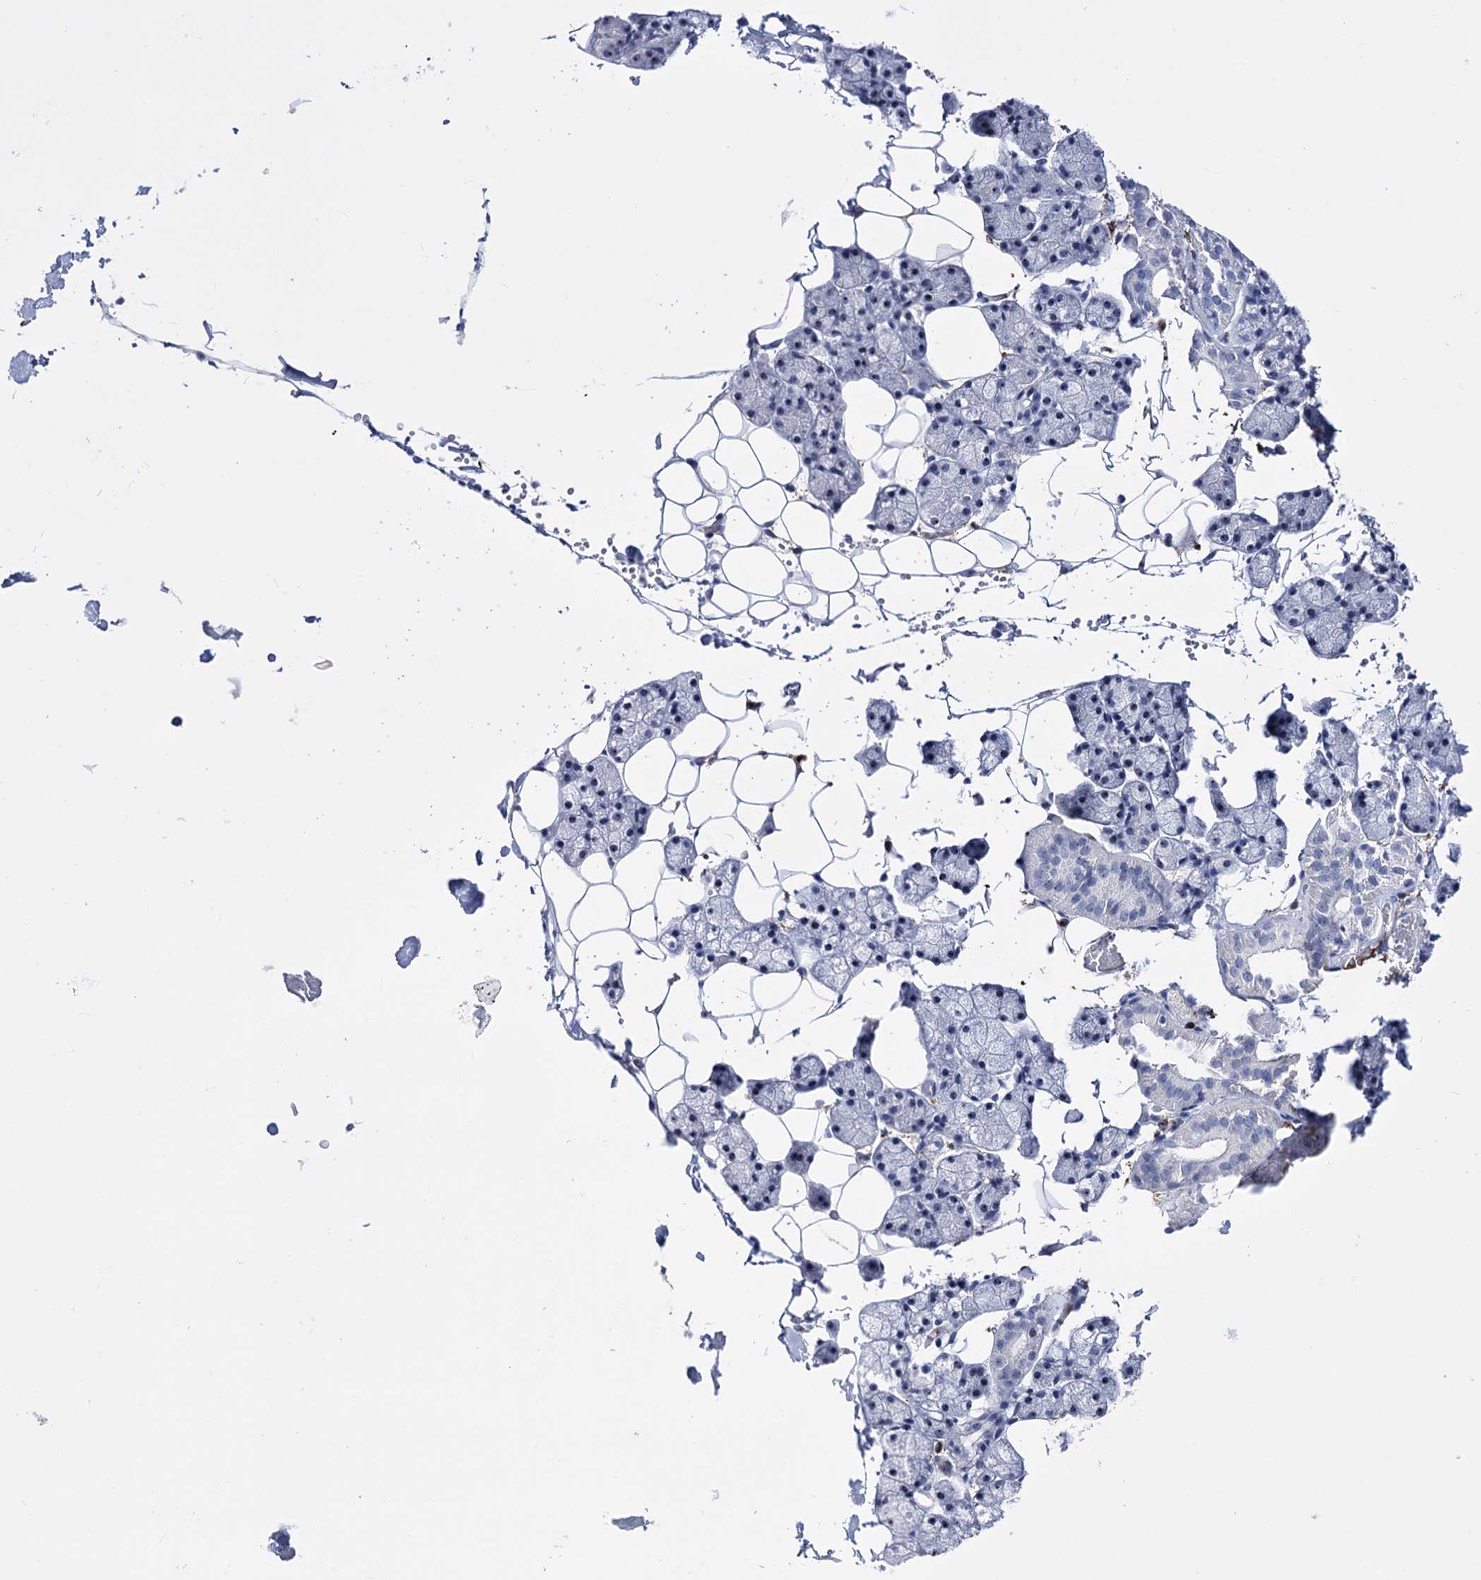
{"staining": {"intensity": "negative", "quantity": "none", "location": "none"}, "tissue": "salivary gland", "cell_type": "Glandular cells", "image_type": "normal", "snomed": [{"axis": "morphology", "description": "Normal tissue, NOS"}, {"axis": "topography", "description": "Salivary gland"}], "caption": "This is an immunohistochemistry micrograph of unremarkable human salivary gland. There is no expression in glandular cells.", "gene": "PCGF5", "patient": {"sex": "female", "age": 33}}